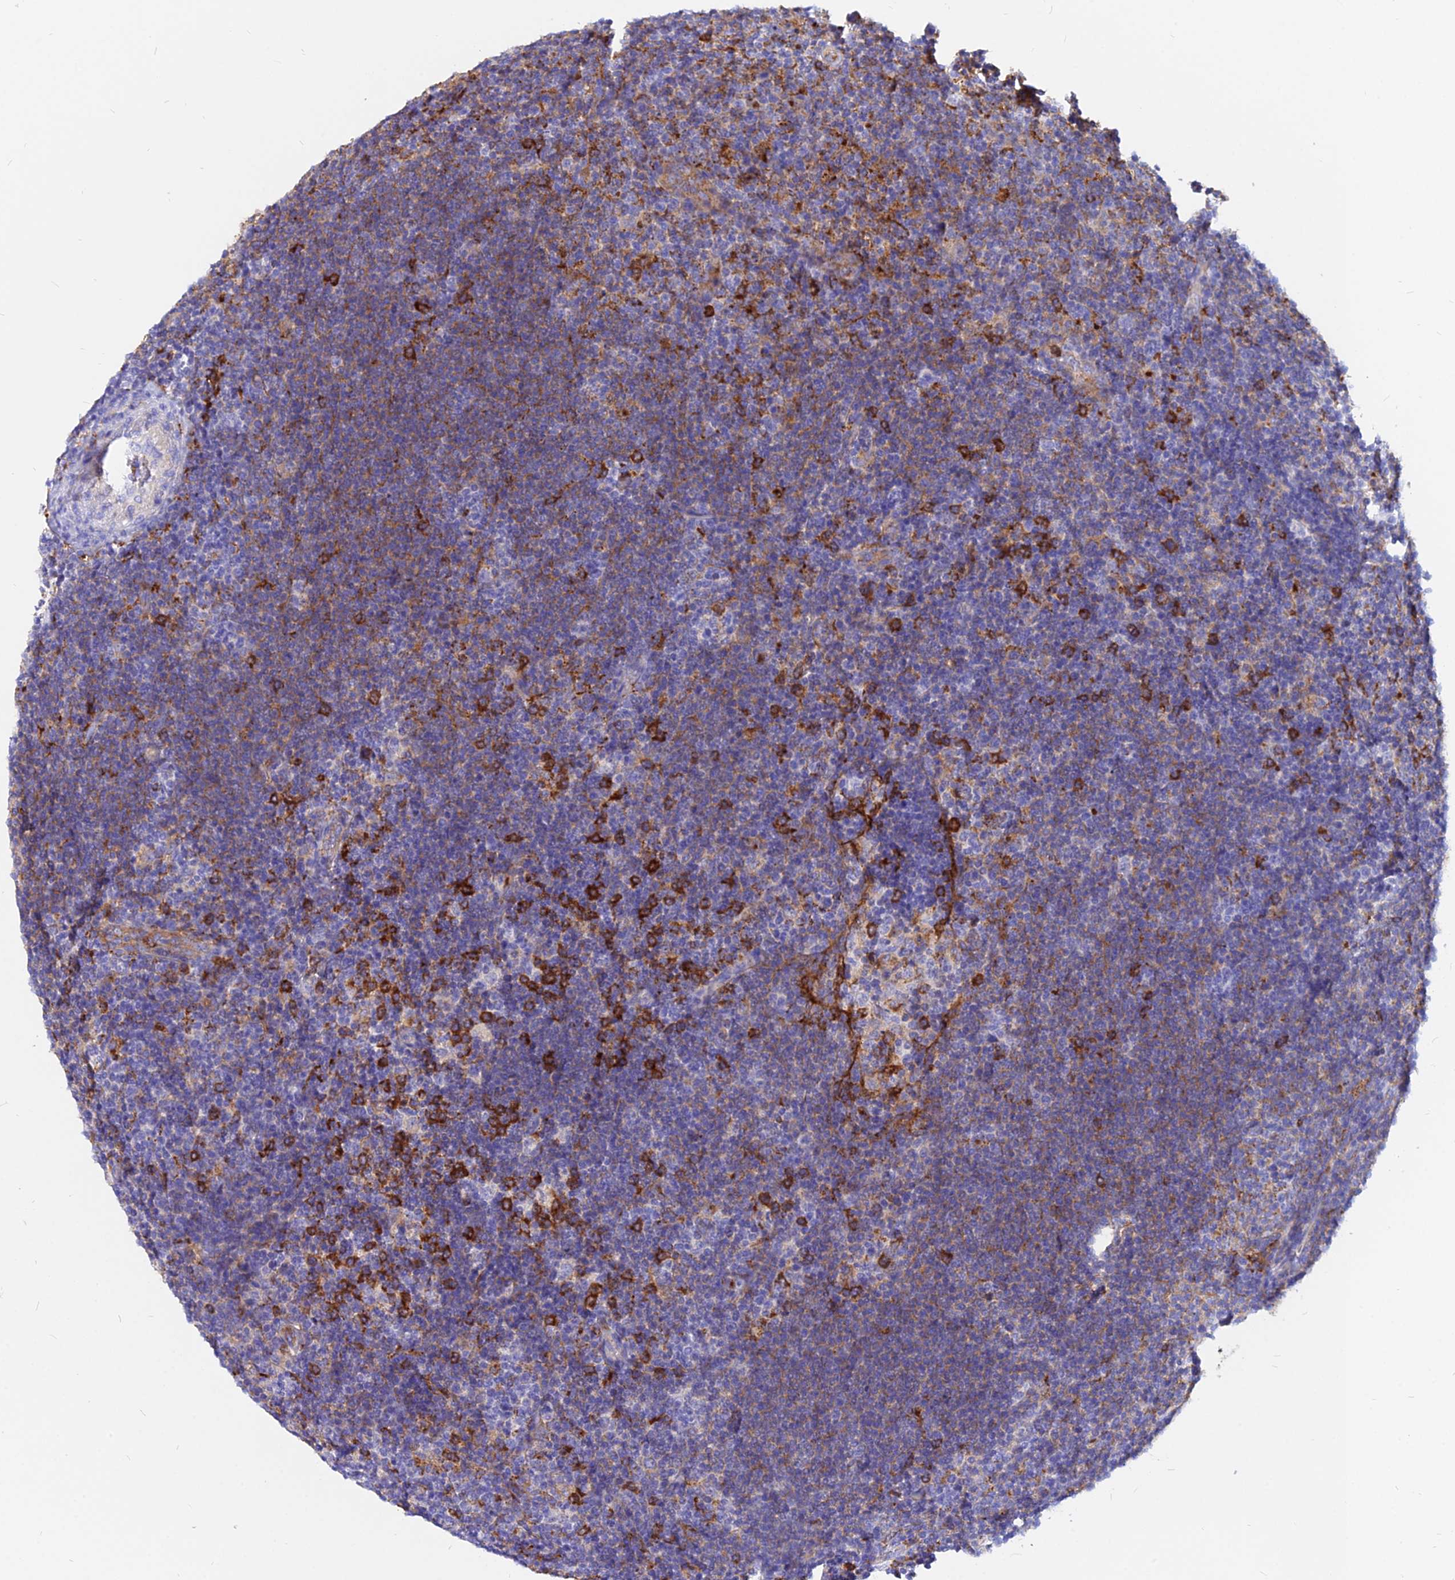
{"staining": {"intensity": "negative", "quantity": "none", "location": "none"}, "tissue": "lymphoma", "cell_type": "Tumor cells", "image_type": "cancer", "snomed": [{"axis": "morphology", "description": "Hodgkin's disease, NOS"}, {"axis": "topography", "description": "Lymph node"}], "caption": "Immunohistochemical staining of human lymphoma displays no significant staining in tumor cells.", "gene": "AGTRAP", "patient": {"sex": "female", "age": 57}}